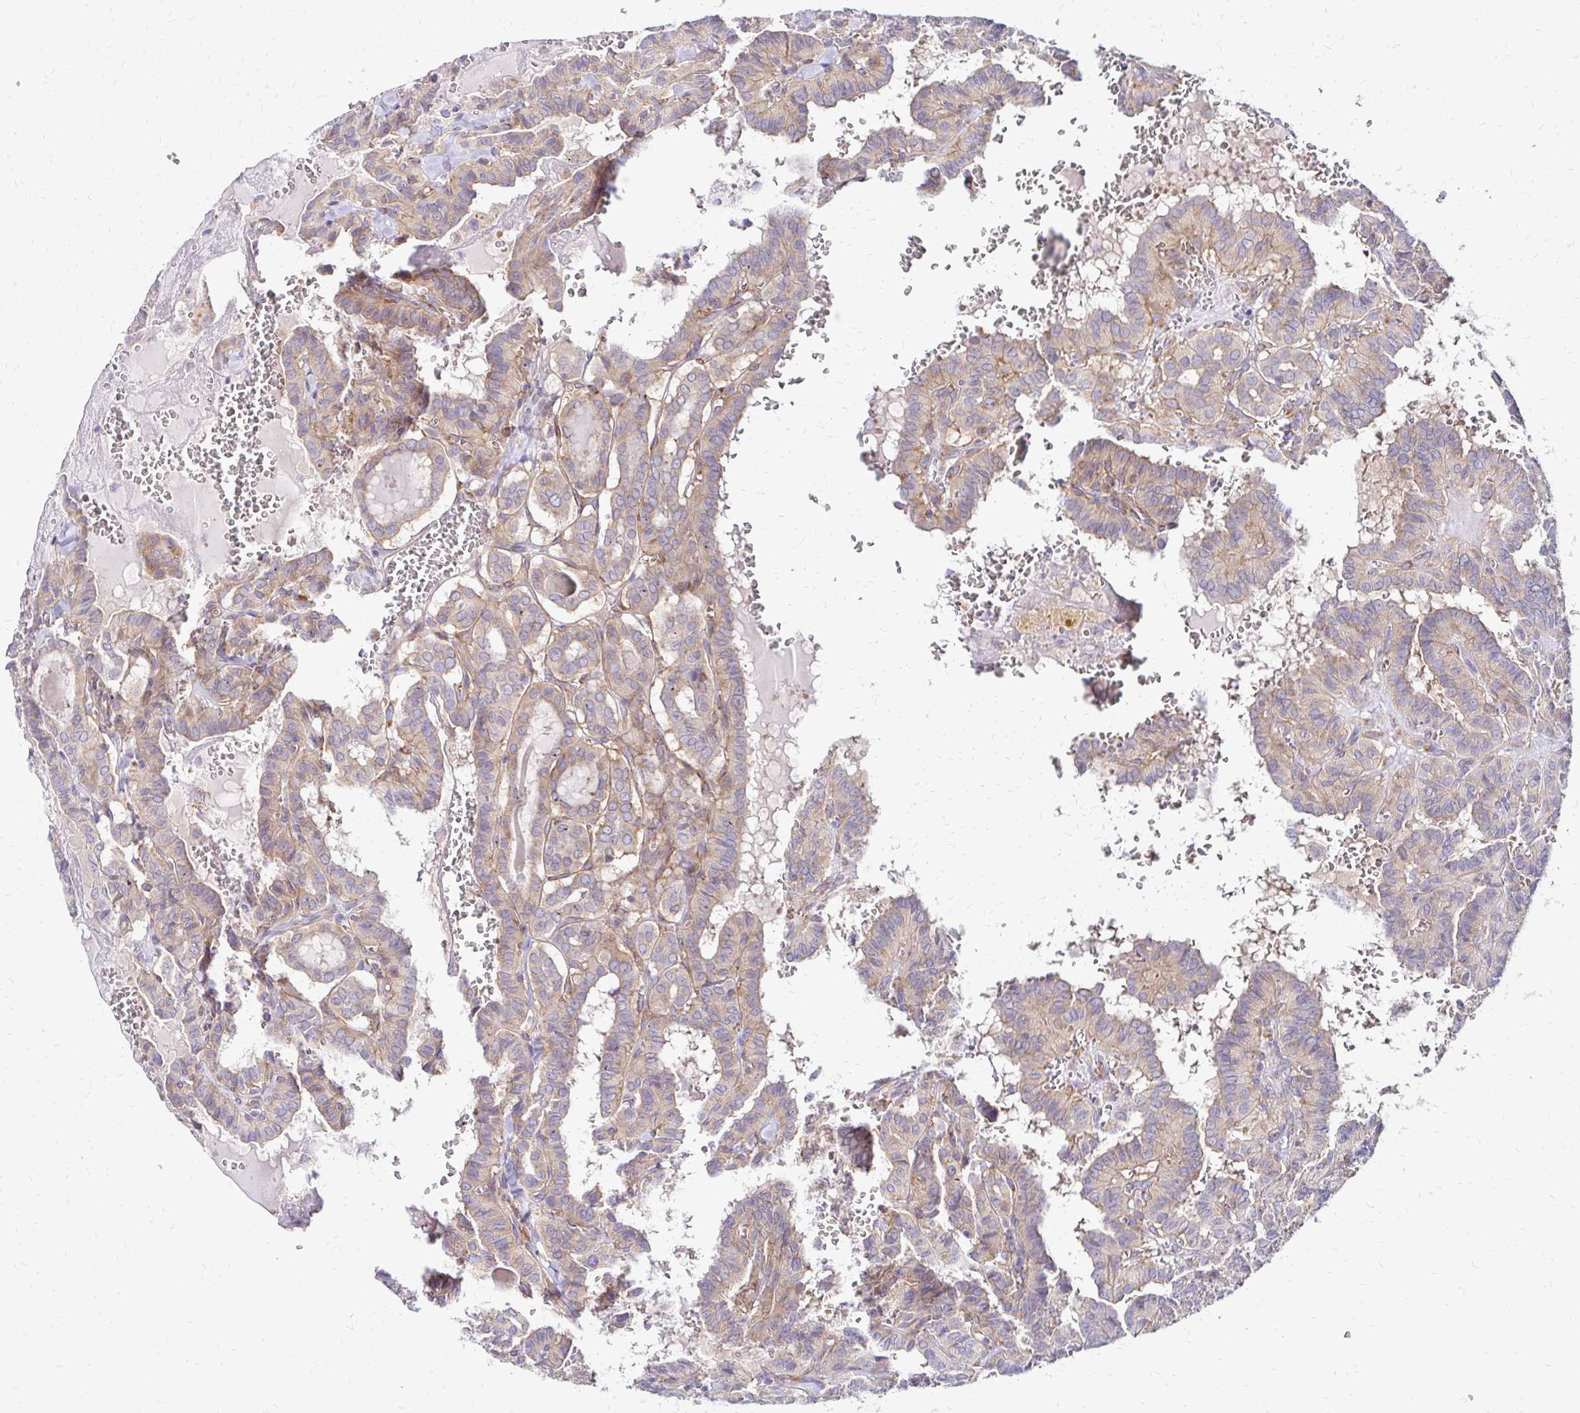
{"staining": {"intensity": "weak", "quantity": "25%-75%", "location": "cytoplasmic/membranous"}, "tissue": "thyroid cancer", "cell_type": "Tumor cells", "image_type": "cancer", "snomed": [{"axis": "morphology", "description": "Papillary adenocarcinoma, NOS"}, {"axis": "topography", "description": "Thyroid gland"}], "caption": "About 25%-75% of tumor cells in human papillary adenocarcinoma (thyroid) demonstrate weak cytoplasmic/membranous protein expression as visualized by brown immunohistochemical staining.", "gene": "IDUA", "patient": {"sex": "female", "age": 21}}